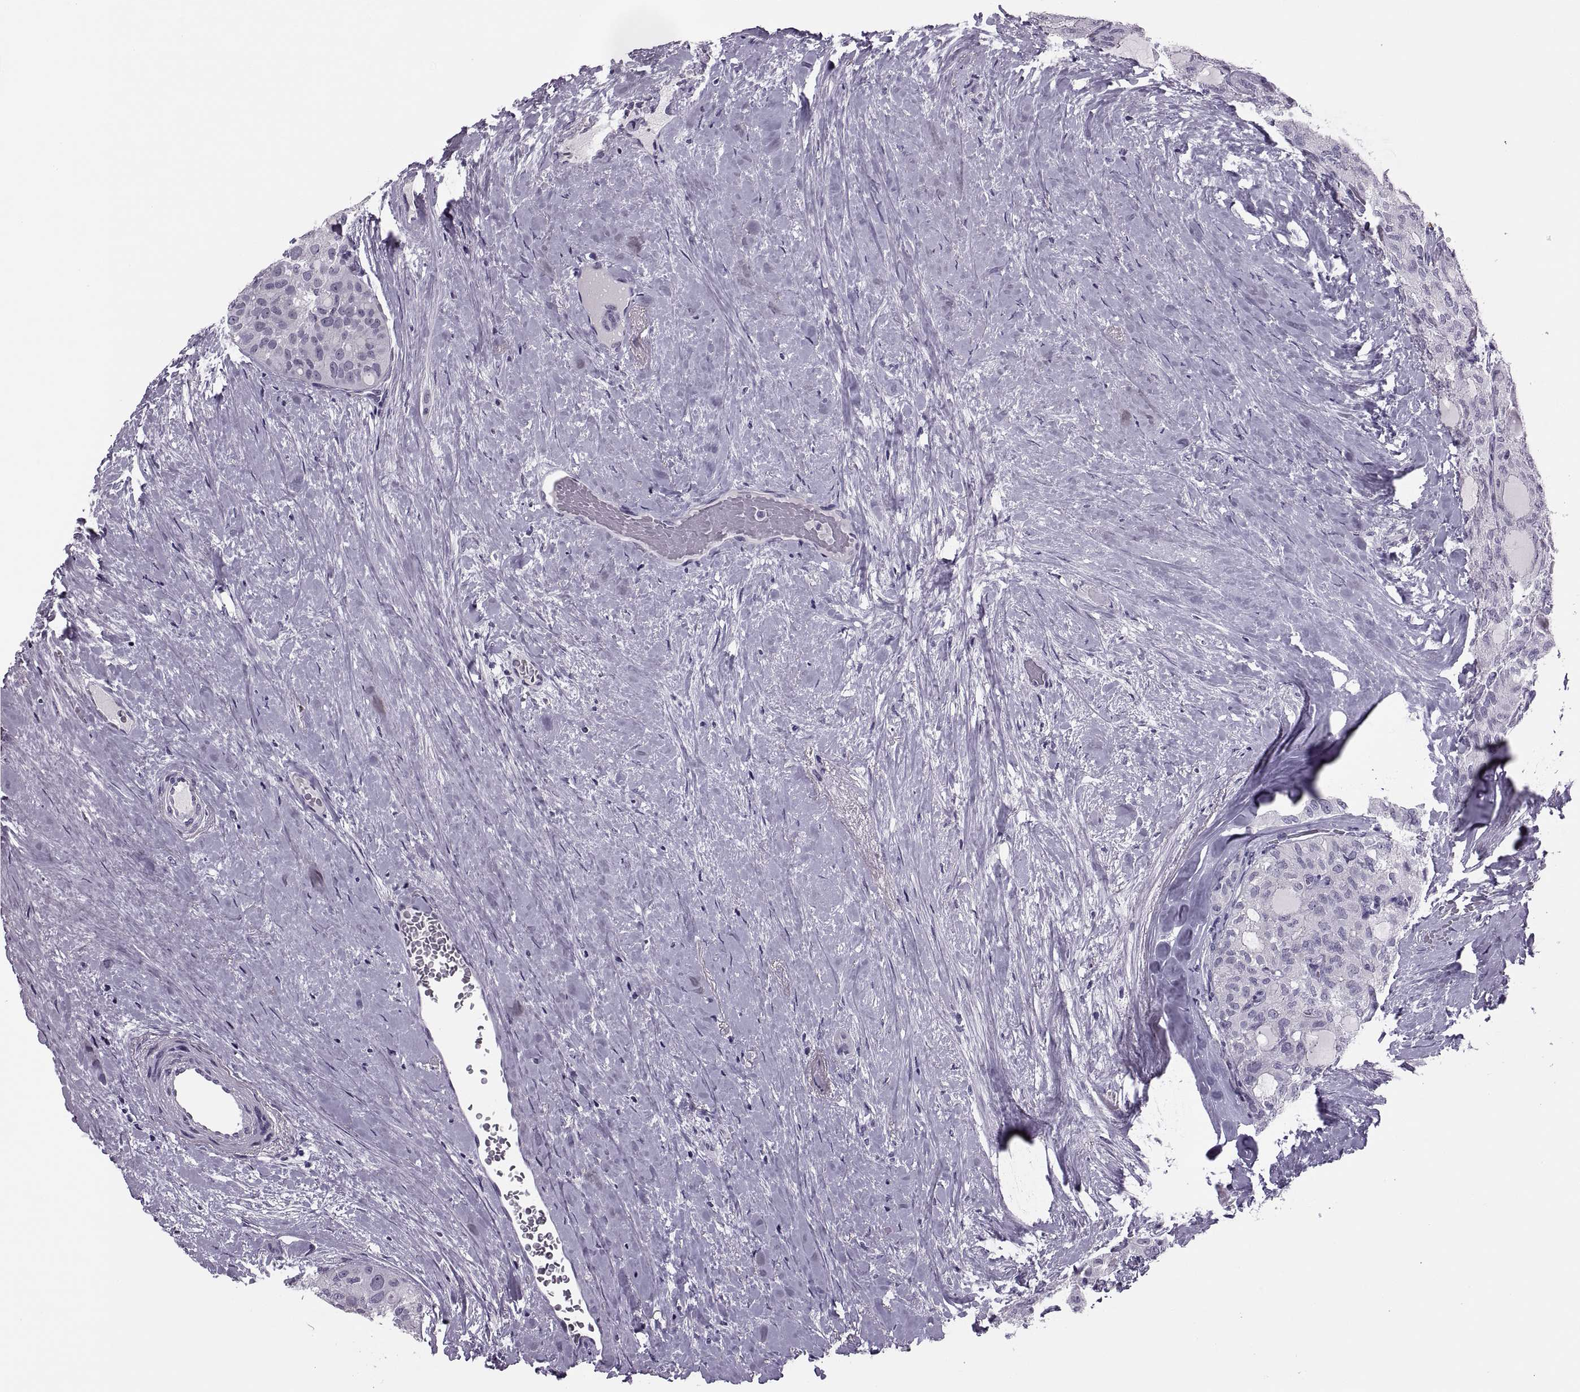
{"staining": {"intensity": "negative", "quantity": "none", "location": "none"}, "tissue": "thyroid cancer", "cell_type": "Tumor cells", "image_type": "cancer", "snomed": [{"axis": "morphology", "description": "Follicular adenoma carcinoma, NOS"}, {"axis": "topography", "description": "Thyroid gland"}], "caption": "Immunohistochemistry (IHC) of thyroid cancer shows no positivity in tumor cells.", "gene": "SYNGR4", "patient": {"sex": "male", "age": 75}}